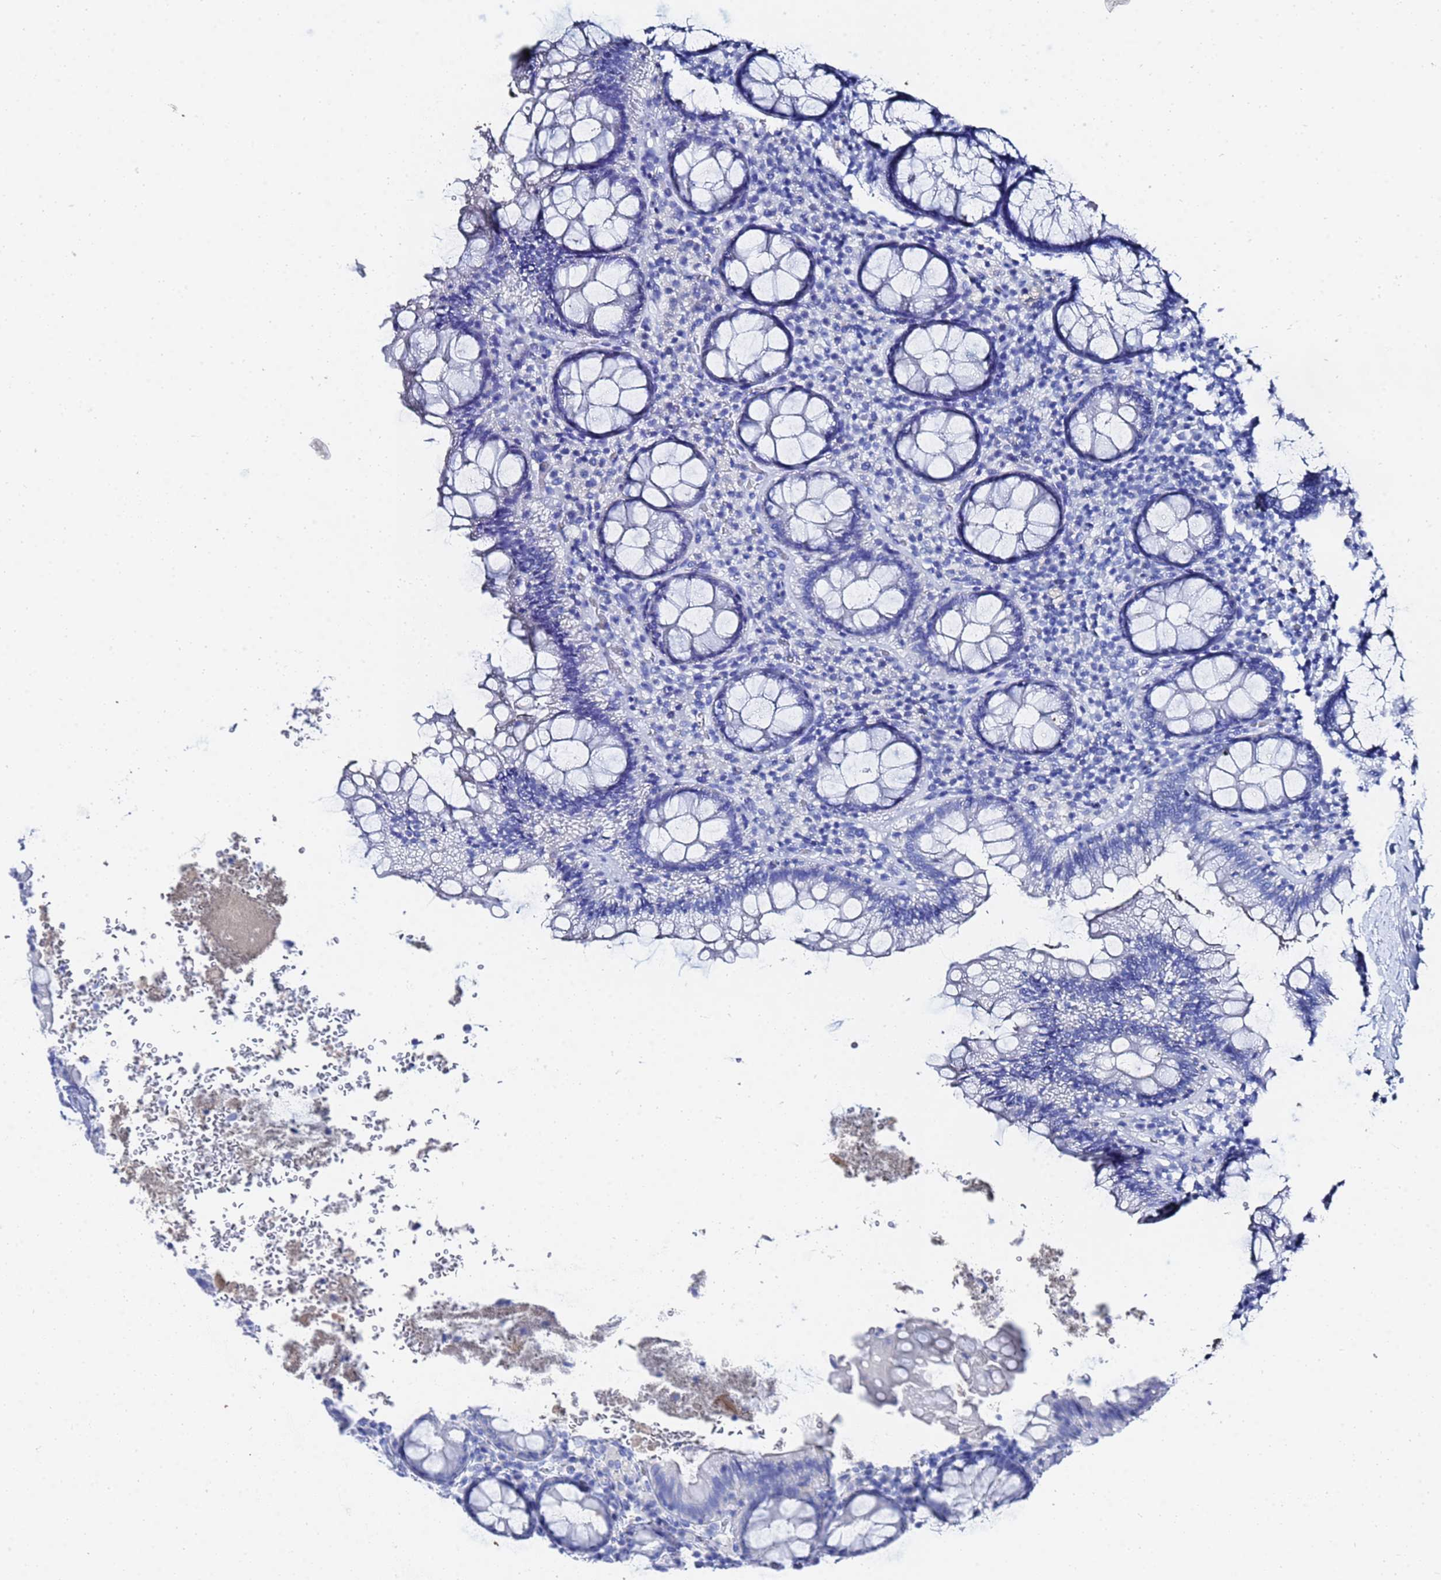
{"staining": {"intensity": "negative", "quantity": "none", "location": "none"}, "tissue": "rectum", "cell_type": "Glandular cells", "image_type": "normal", "snomed": [{"axis": "morphology", "description": "Normal tissue, NOS"}, {"axis": "topography", "description": "Rectum"}], "caption": "DAB (3,3'-diaminobenzidine) immunohistochemical staining of normal rectum demonstrates no significant positivity in glandular cells. The staining was performed using DAB (3,3'-diaminobenzidine) to visualize the protein expression in brown, while the nuclei were stained in blue with hematoxylin (Magnification: 20x).", "gene": "GGT1", "patient": {"sex": "male", "age": 83}}